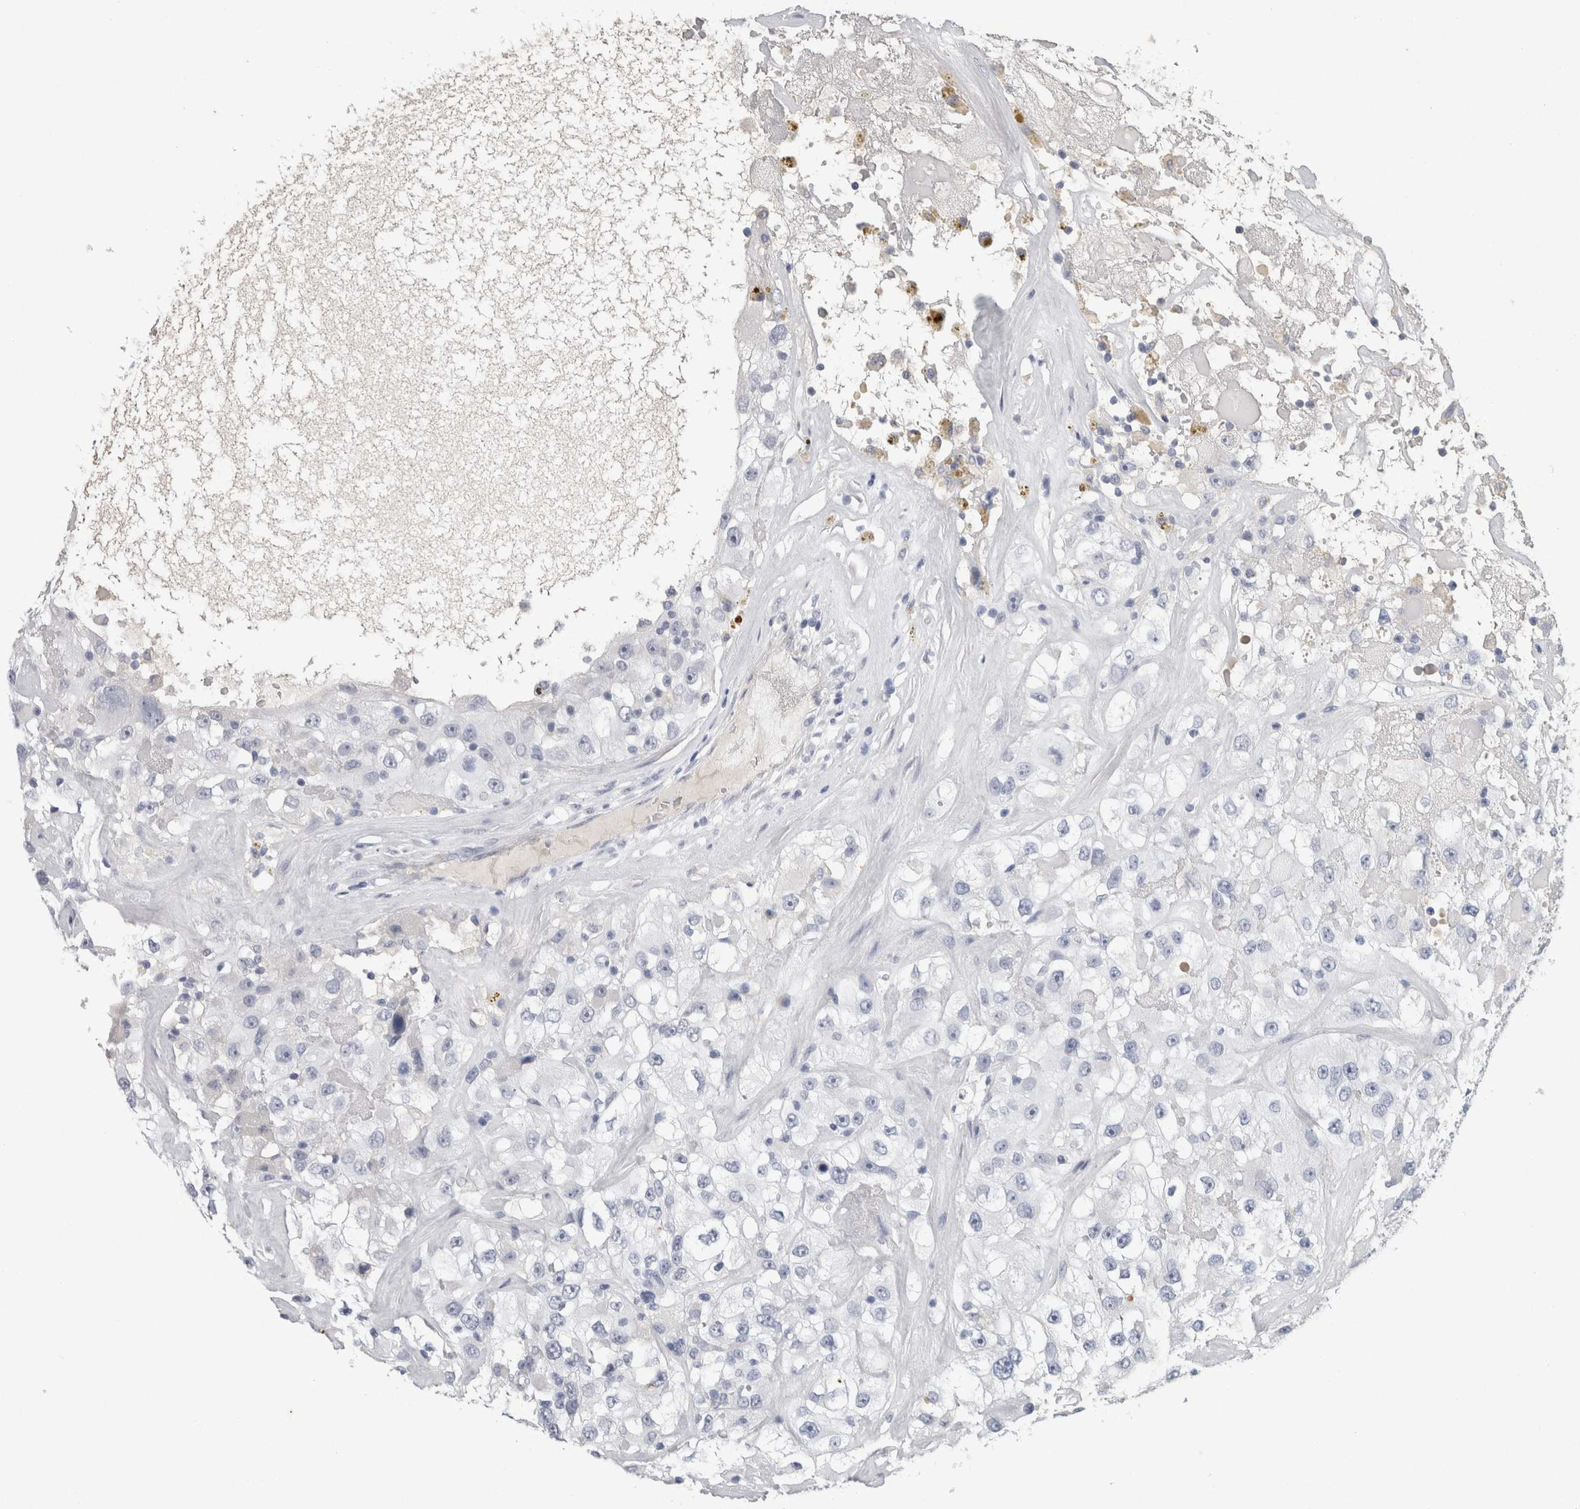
{"staining": {"intensity": "negative", "quantity": "none", "location": "none"}, "tissue": "renal cancer", "cell_type": "Tumor cells", "image_type": "cancer", "snomed": [{"axis": "morphology", "description": "Adenocarcinoma, NOS"}, {"axis": "topography", "description": "Kidney"}], "caption": "Tumor cells show no significant protein expression in adenocarcinoma (renal).", "gene": "FABP4", "patient": {"sex": "female", "age": 52}}